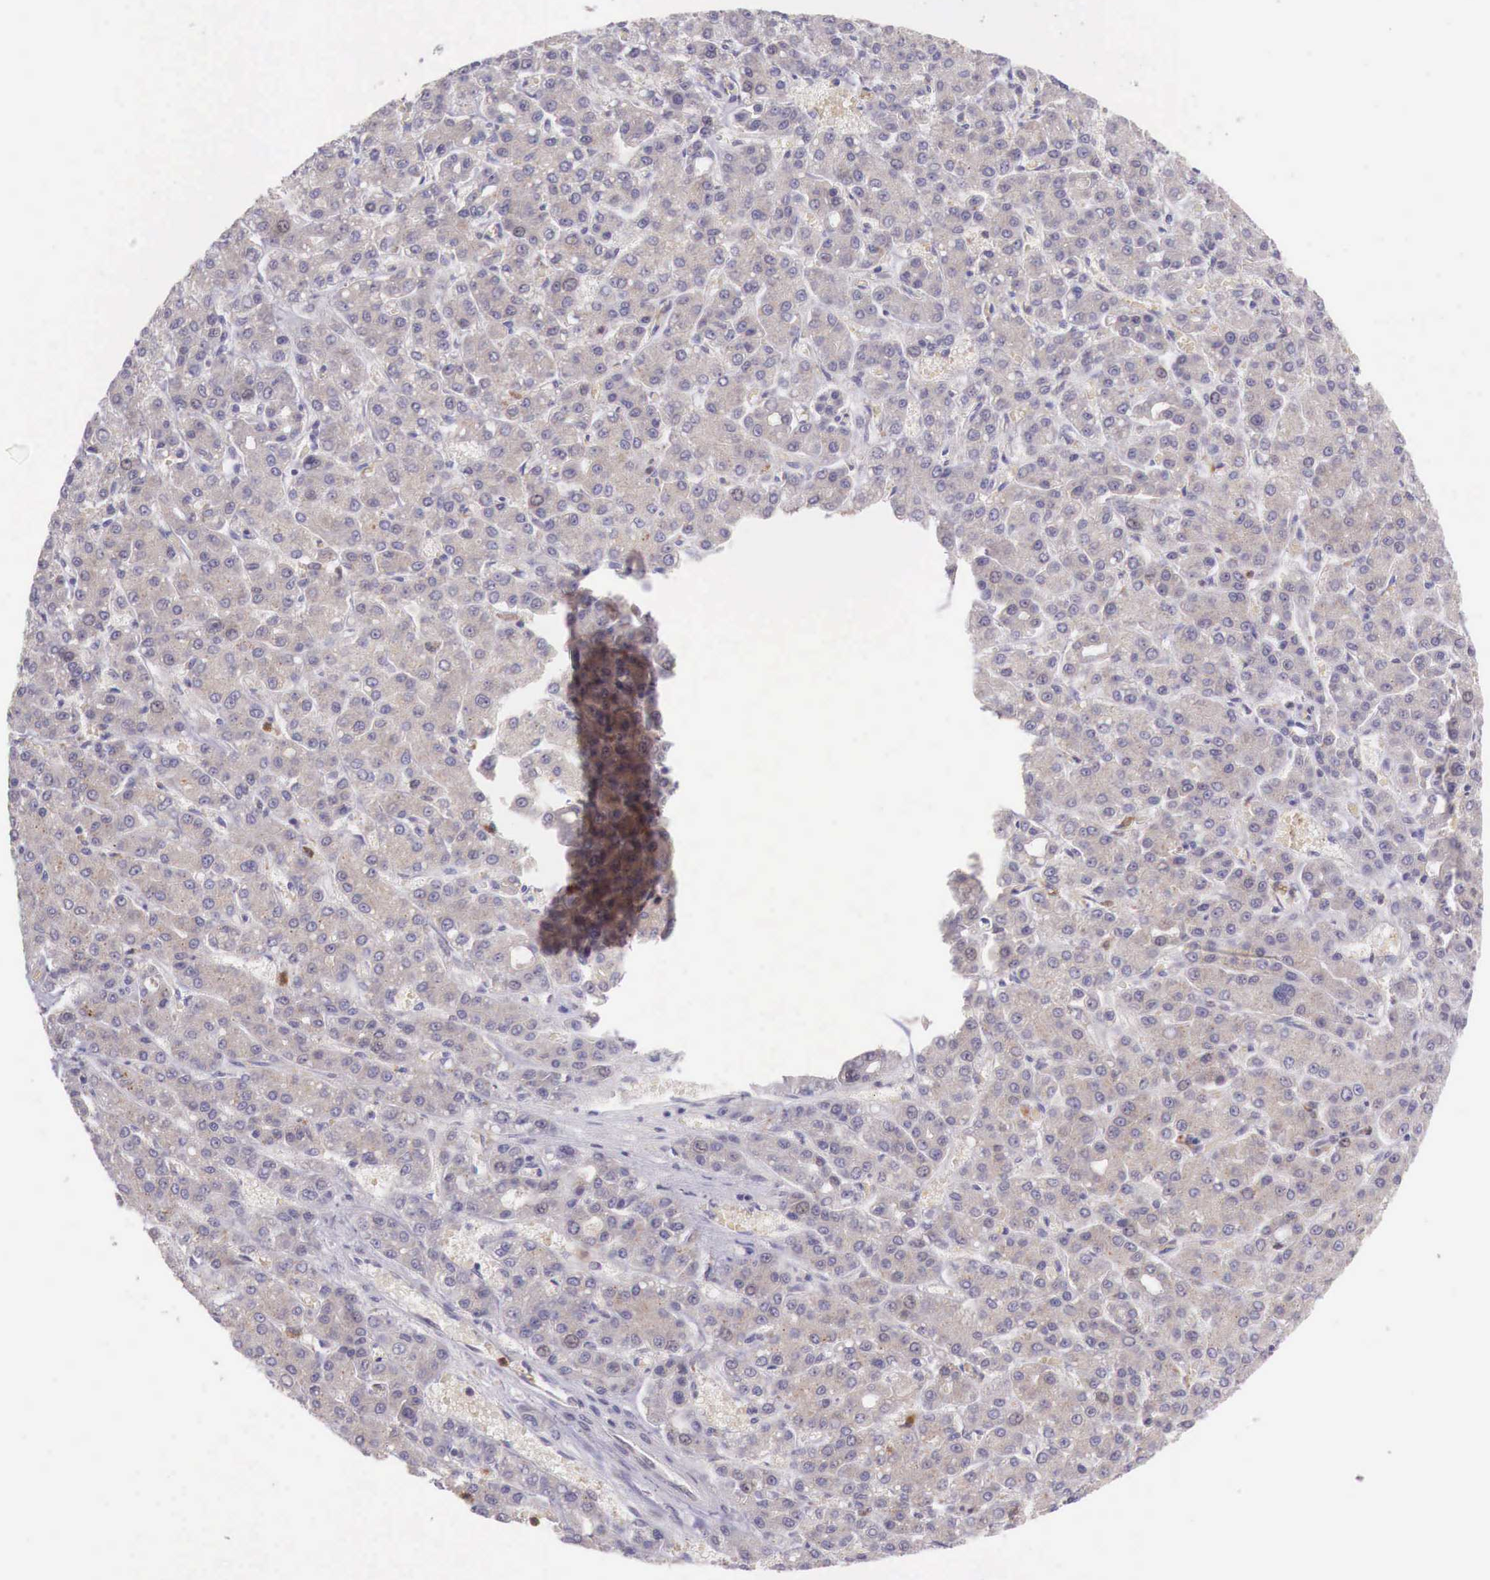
{"staining": {"intensity": "negative", "quantity": "none", "location": "none"}, "tissue": "liver cancer", "cell_type": "Tumor cells", "image_type": "cancer", "snomed": [{"axis": "morphology", "description": "Carcinoma, Hepatocellular, NOS"}, {"axis": "topography", "description": "Liver"}], "caption": "Image shows no protein expression in tumor cells of liver cancer tissue.", "gene": "GAB2", "patient": {"sex": "male", "age": 69}}